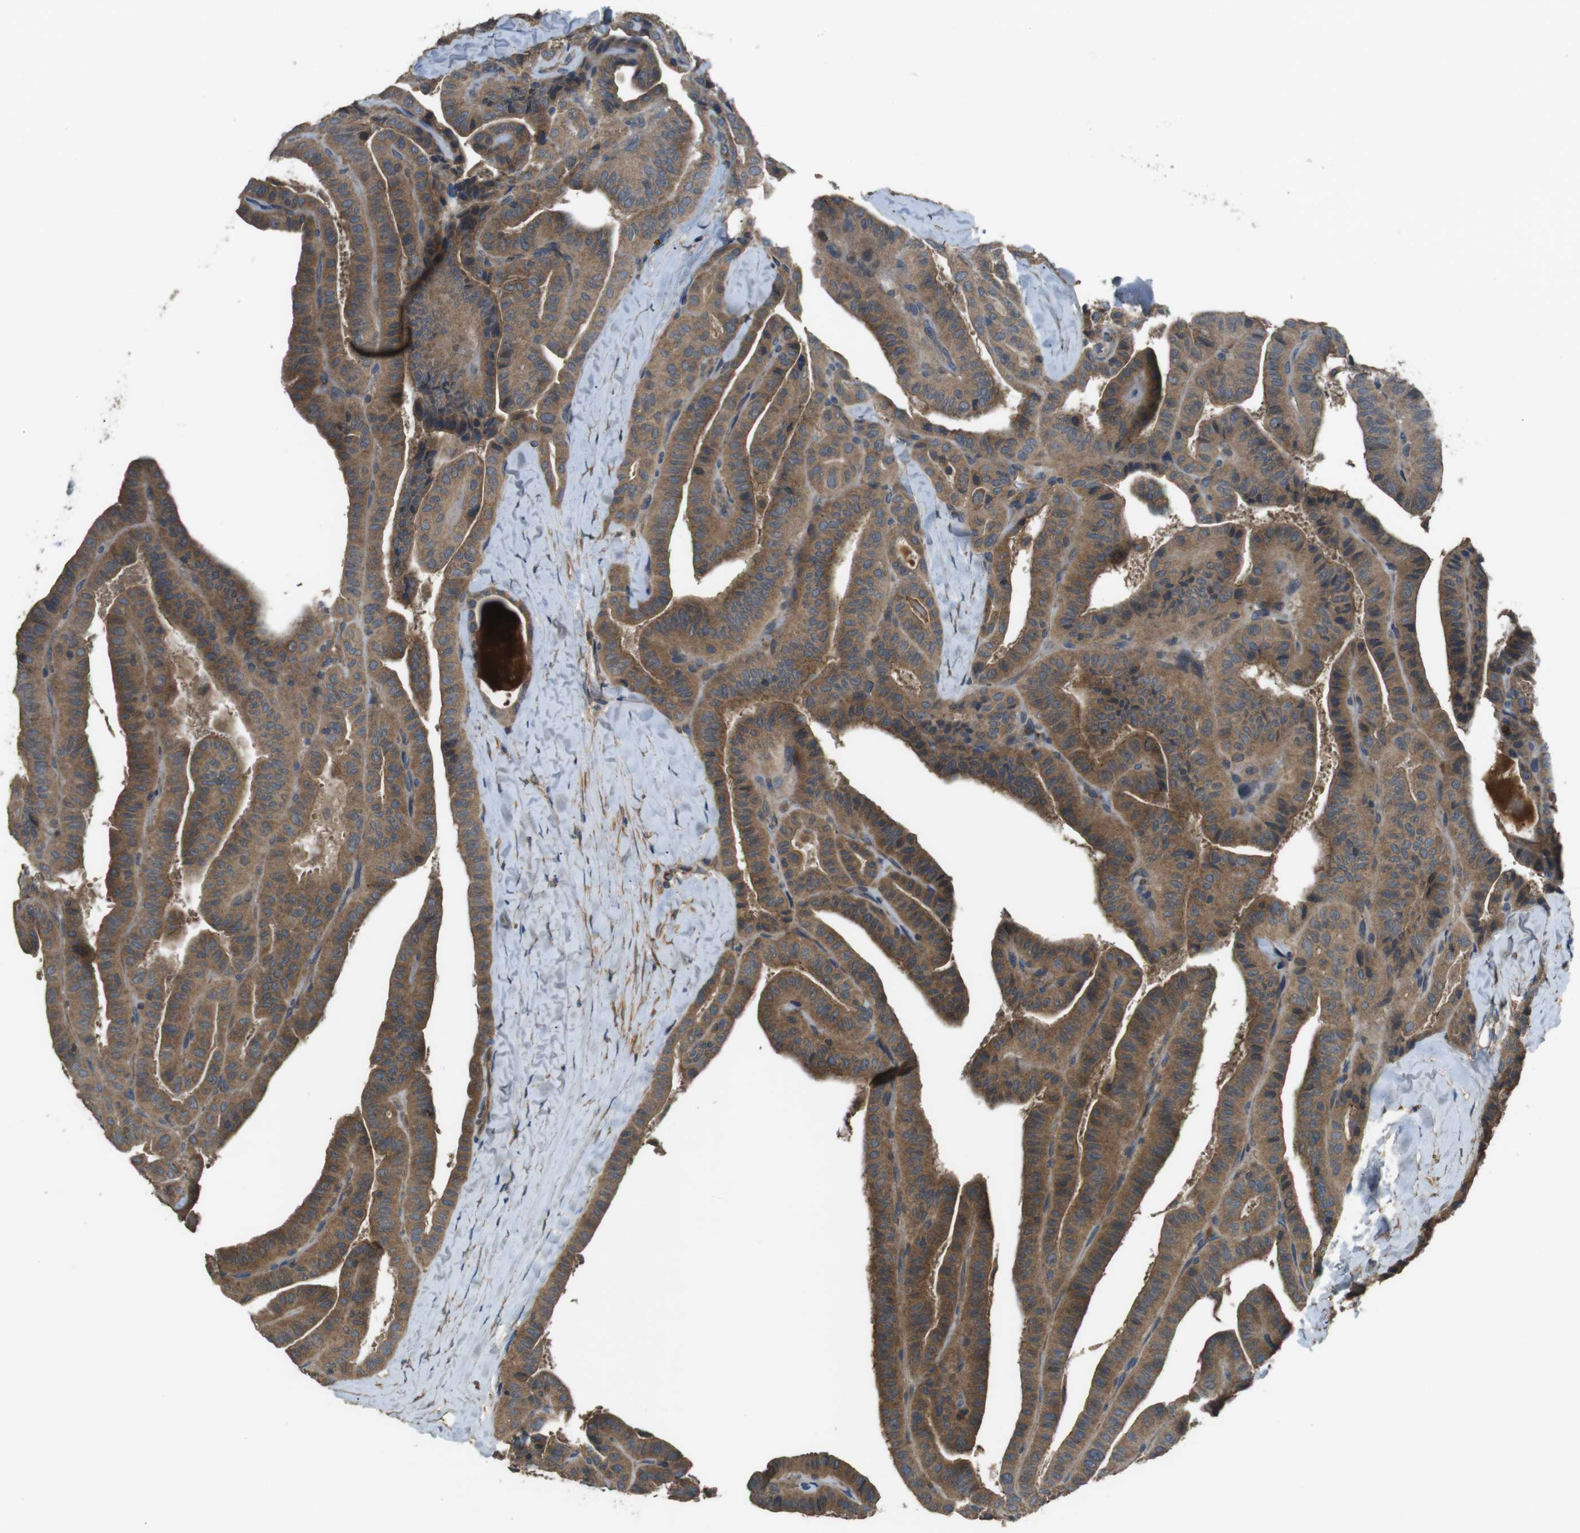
{"staining": {"intensity": "moderate", "quantity": ">75%", "location": "cytoplasmic/membranous"}, "tissue": "thyroid cancer", "cell_type": "Tumor cells", "image_type": "cancer", "snomed": [{"axis": "morphology", "description": "Papillary adenocarcinoma, NOS"}, {"axis": "topography", "description": "Thyroid gland"}], "caption": "Tumor cells exhibit moderate cytoplasmic/membranous staining in about >75% of cells in thyroid cancer (papillary adenocarcinoma).", "gene": "FUT2", "patient": {"sex": "male", "age": 77}}